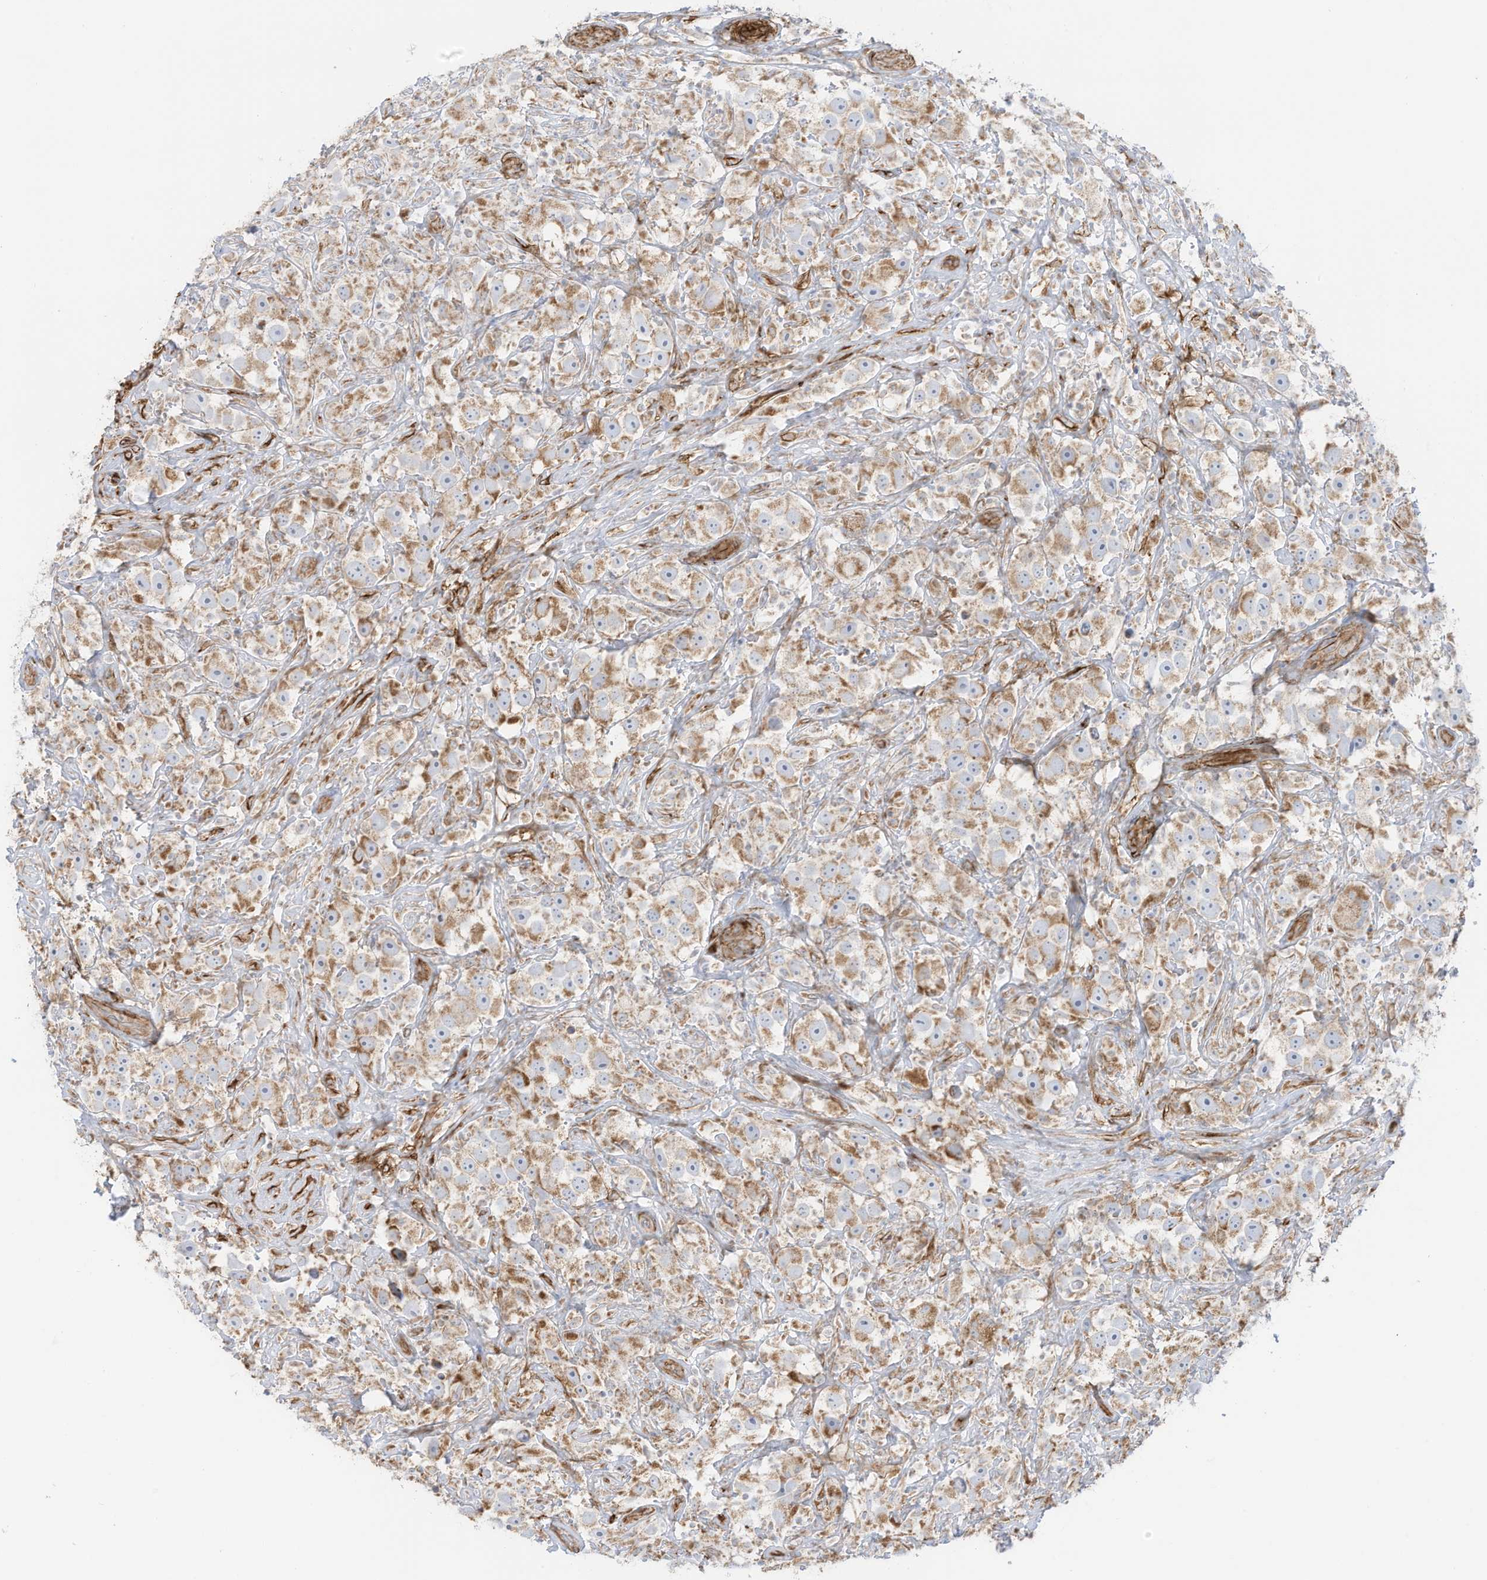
{"staining": {"intensity": "weak", "quantity": ">75%", "location": "cytoplasmic/membranous"}, "tissue": "testis cancer", "cell_type": "Tumor cells", "image_type": "cancer", "snomed": [{"axis": "morphology", "description": "Seminoma, NOS"}, {"axis": "topography", "description": "Testis"}], "caption": "Protein staining reveals weak cytoplasmic/membranous expression in about >75% of tumor cells in seminoma (testis). (DAB IHC, brown staining for protein, blue staining for nuclei).", "gene": "ABCB7", "patient": {"sex": "male", "age": 49}}